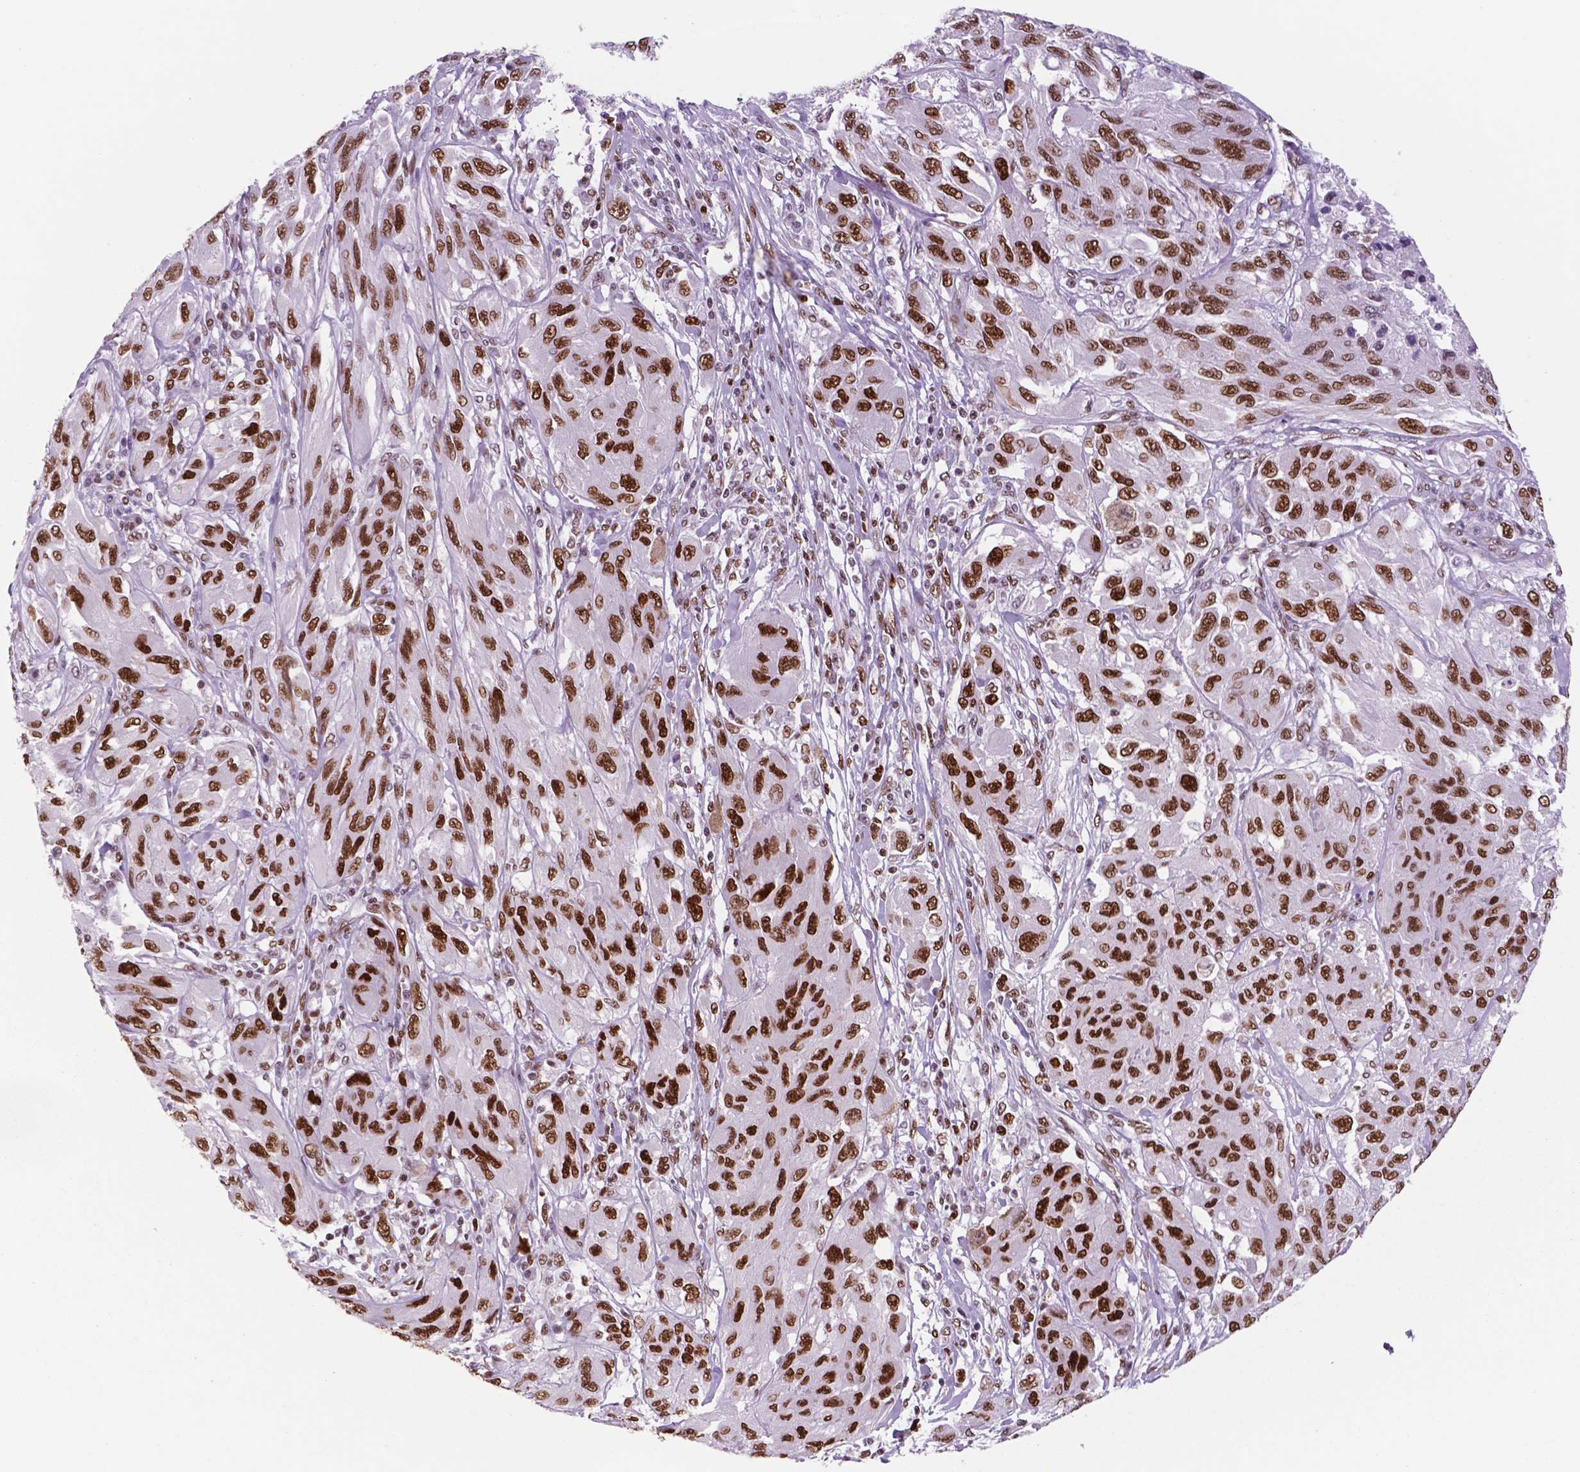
{"staining": {"intensity": "strong", "quantity": ">75%", "location": "nuclear"}, "tissue": "melanoma", "cell_type": "Tumor cells", "image_type": "cancer", "snomed": [{"axis": "morphology", "description": "Malignant melanoma, NOS"}, {"axis": "topography", "description": "Skin"}], "caption": "High-magnification brightfield microscopy of melanoma stained with DAB (3,3'-diaminobenzidine) (brown) and counterstained with hematoxylin (blue). tumor cells exhibit strong nuclear staining is seen in about>75% of cells. (DAB IHC with brightfield microscopy, high magnification).", "gene": "MSH6", "patient": {"sex": "female", "age": 91}}